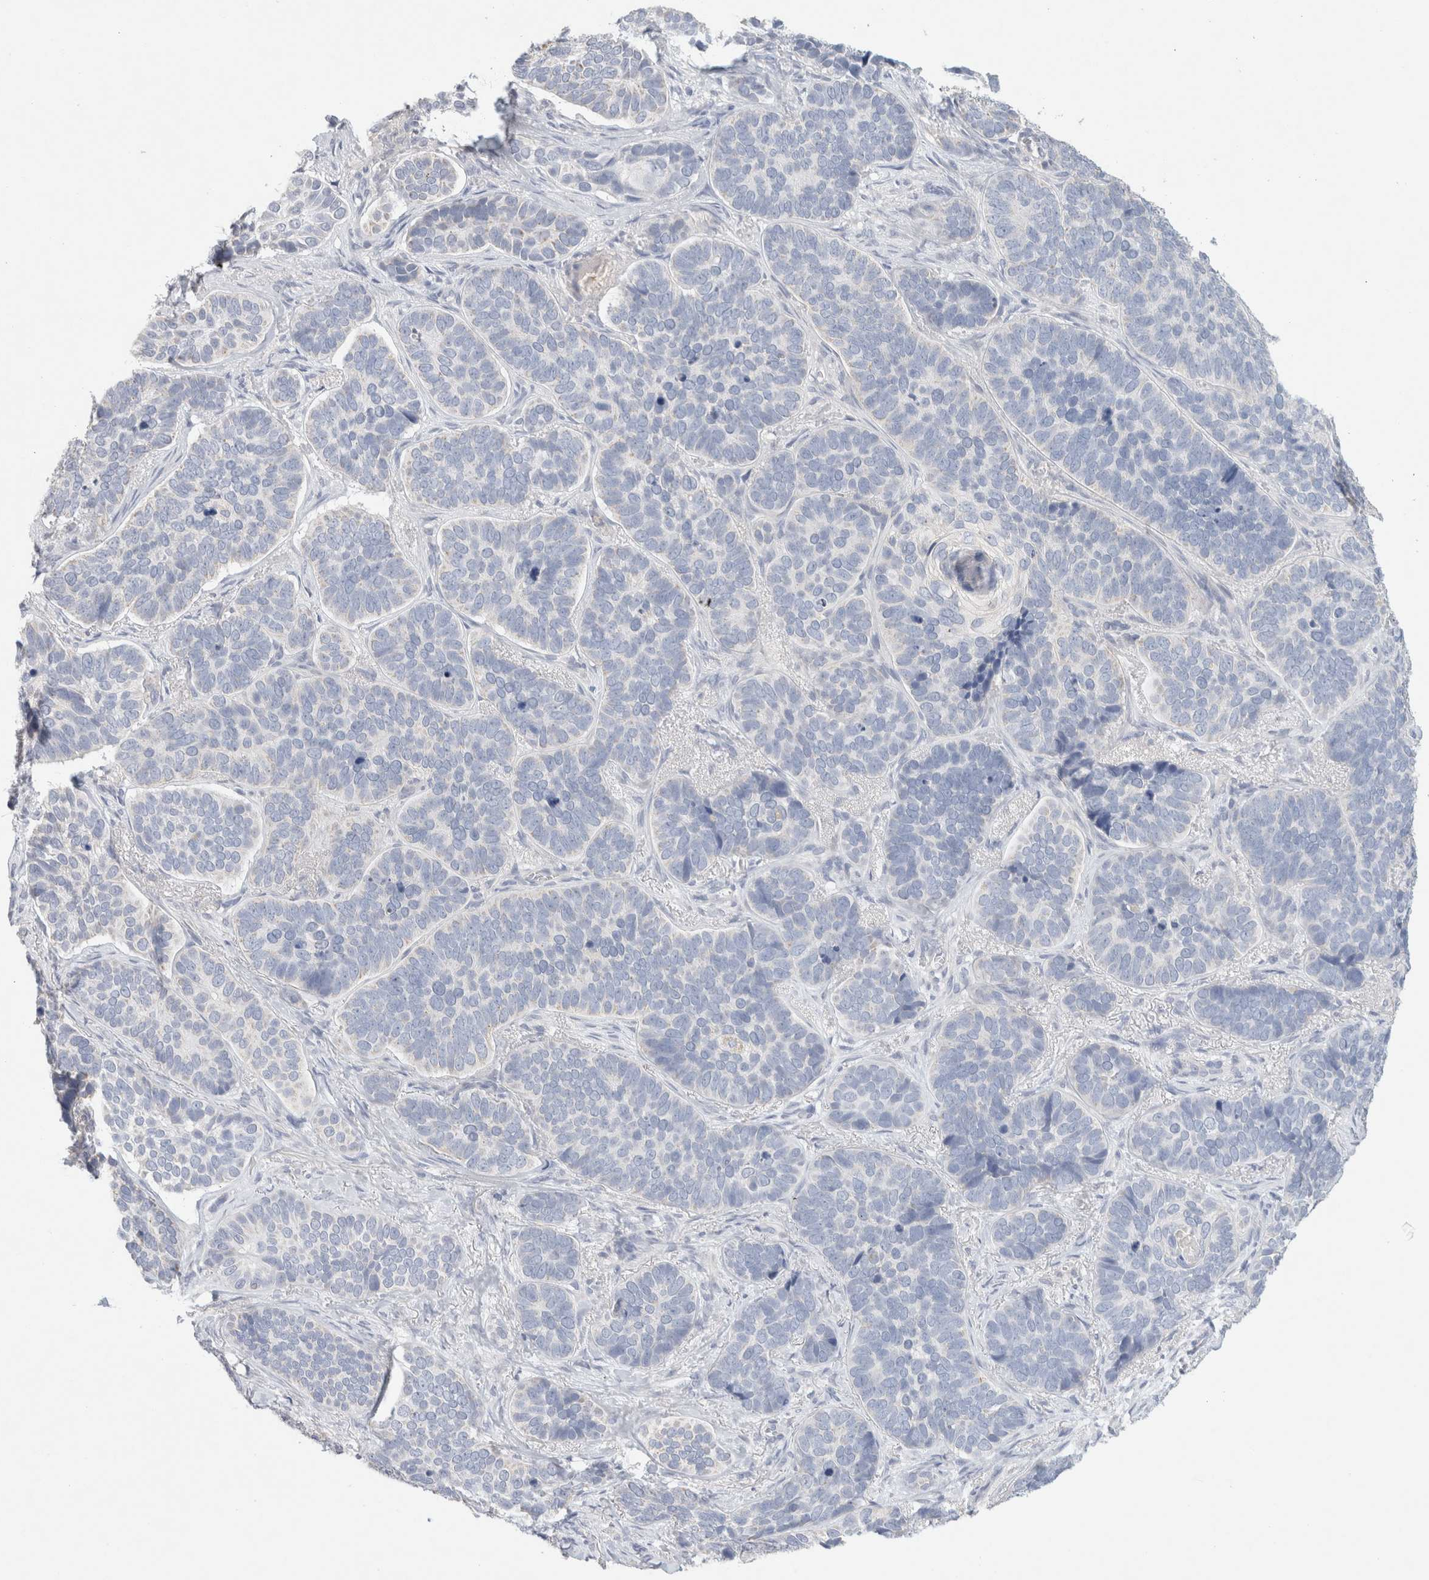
{"staining": {"intensity": "negative", "quantity": "none", "location": "none"}, "tissue": "skin cancer", "cell_type": "Tumor cells", "image_type": "cancer", "snomed": [{"axis": "morphology", "description": "Basal cell carcinoma"}, {"axis": "topography", "description": "Skin"}], "caption": "IHC of skin cancer displays no staining in tumor cells. Brightfield microscopy of immunohistochemistry (IHC) stained with DAB (3,3'-diaminobenzidine) (brown) and hematoxylin (blue), captured at high magnification.", "gene": "MPP2", "patient": {"sex": "male", "age": 62}}